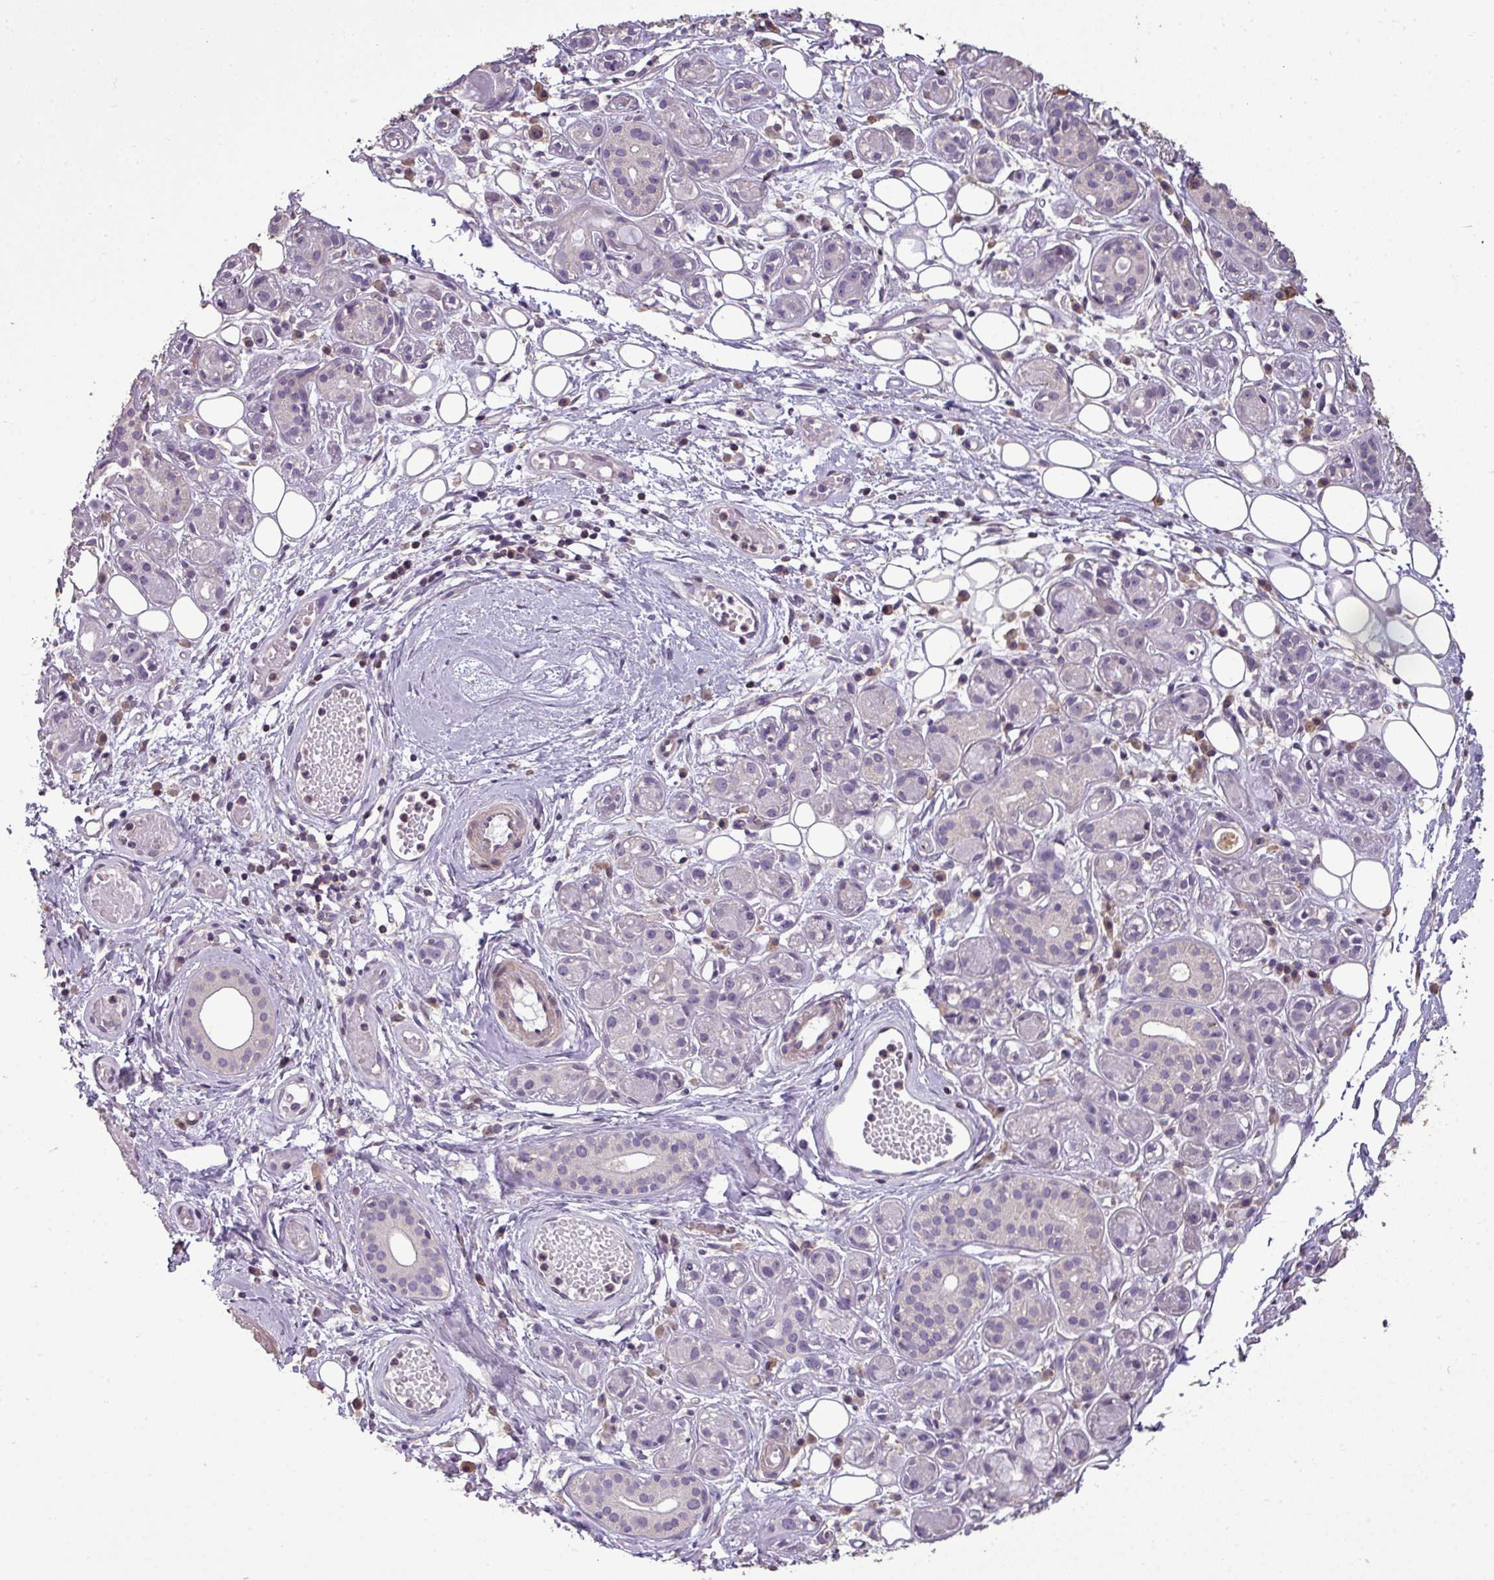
{"staining": {"intensity": "negative", "quantity": "none", "location": "none"}, "tissue": "salivary gland", "cell_type": "Glandular cells", "image_type": "normal", "snomed": [{"axis": "morphology", "description": "Normal tissue, NOS"}, {"axis": "topography", "description": "Salivary gland"}], "caption": "High power microscopy micrograph of an IHC photomicrograph of normal salivary gland, revealing no significant positivity in glandular cells. The staining is performed using DAB (3,3'-diaminobenzidine) brown chromogen with nuclei counter-stained in using hematoxylin.", "gene": "LY9", "patient": {"sex": "male", "age": 54}}